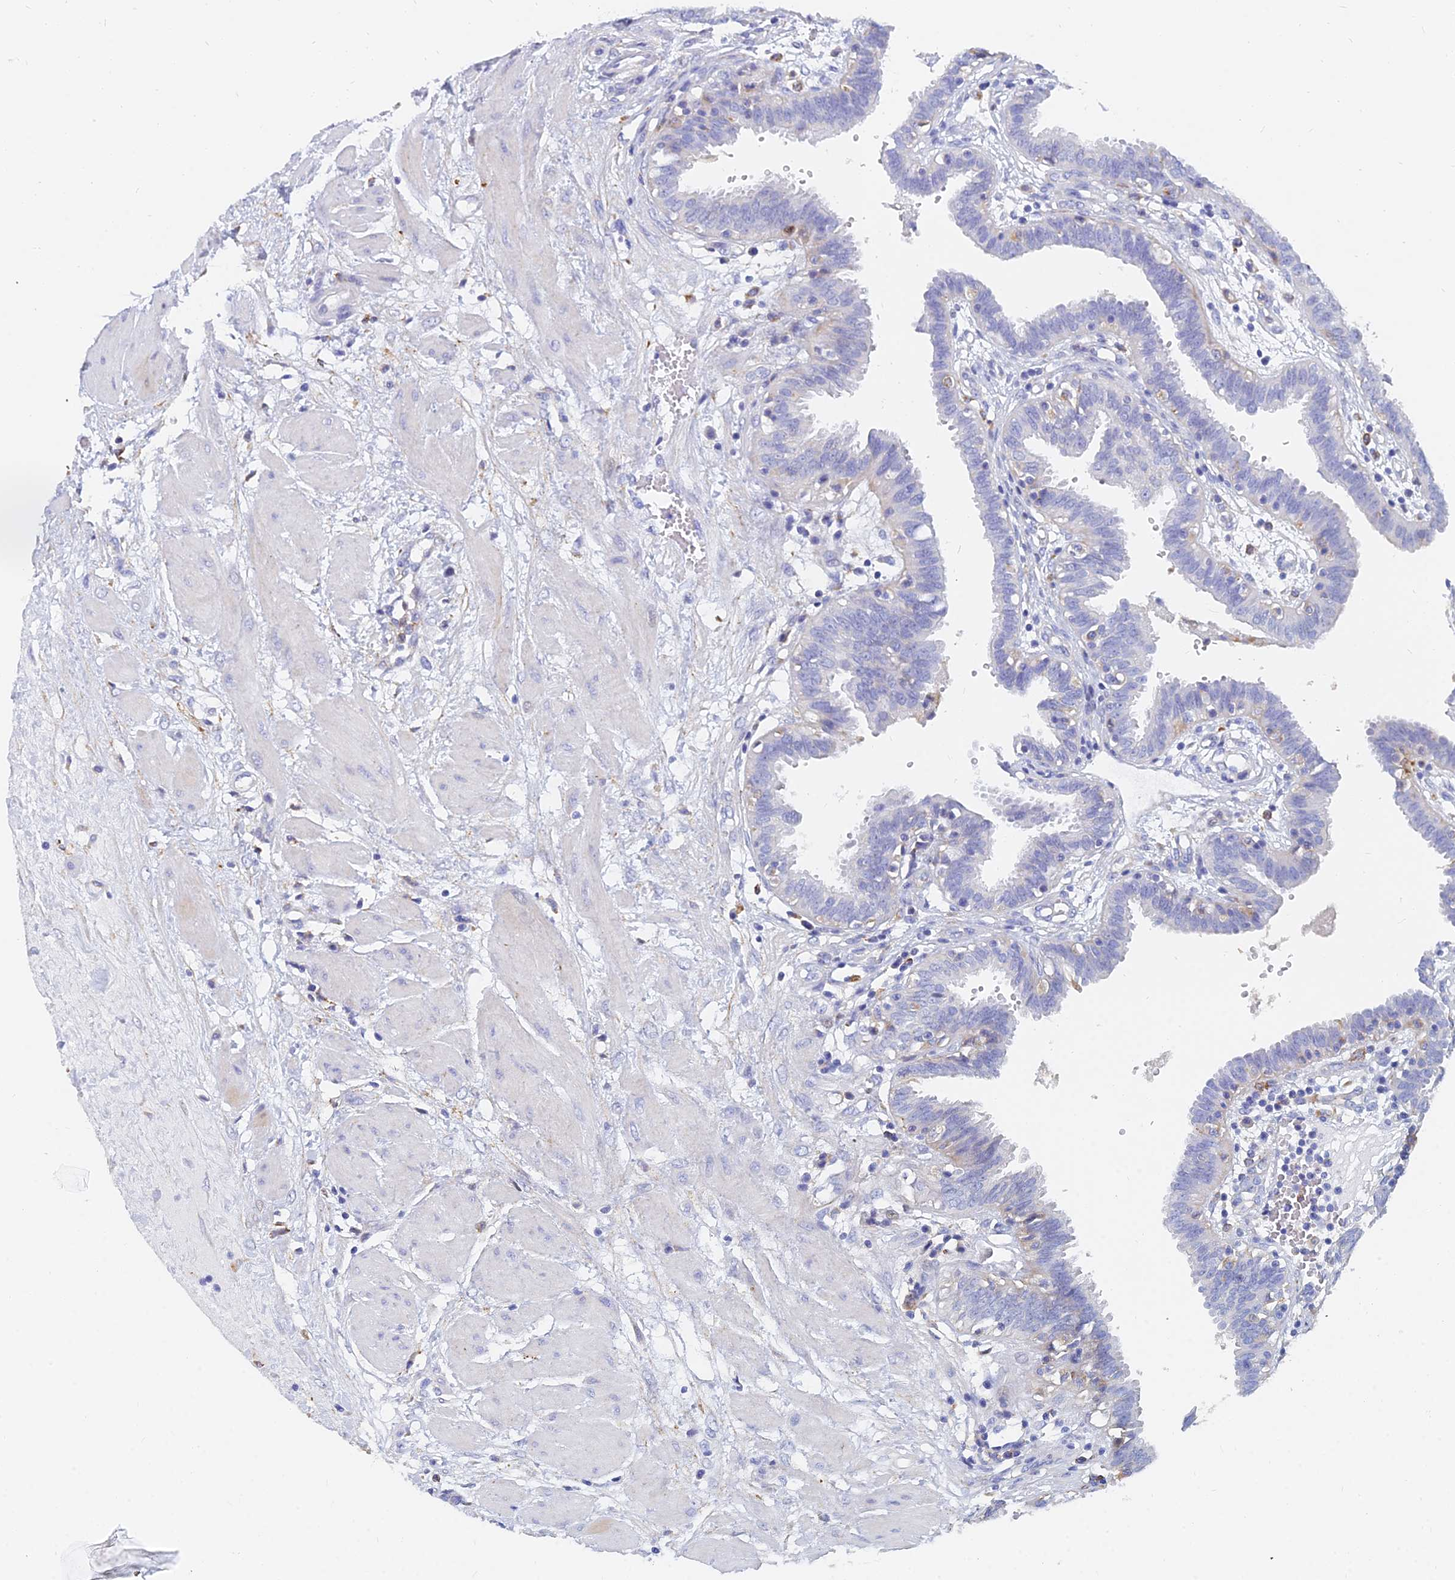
{"staining": {"intensity": "negative", "quantity": "none", "location": "none"}, "tissue": "fallopian tube", "cell_type": "Glandular cells", "image_type": "normal", "snomed": [{"axis": "morphology", "description": "Normal tissue, NOS"}, {"axis": "topography", "description": "Fallopian tube"}, {"axis": "topography", "description": "Placenta"}], "caption": "Immunohistochemistry (IHC) histopathology image of benign fallopian tube stained for a protein (brown), which demonstrates no staining in glandular cells. Brightfield microscopy of IHC stained with DAB (brown) and hematoxylin (blue), captured at high magnification.", "gene": "SPNS1", "patient": {"sex": "female", "age": 32}}